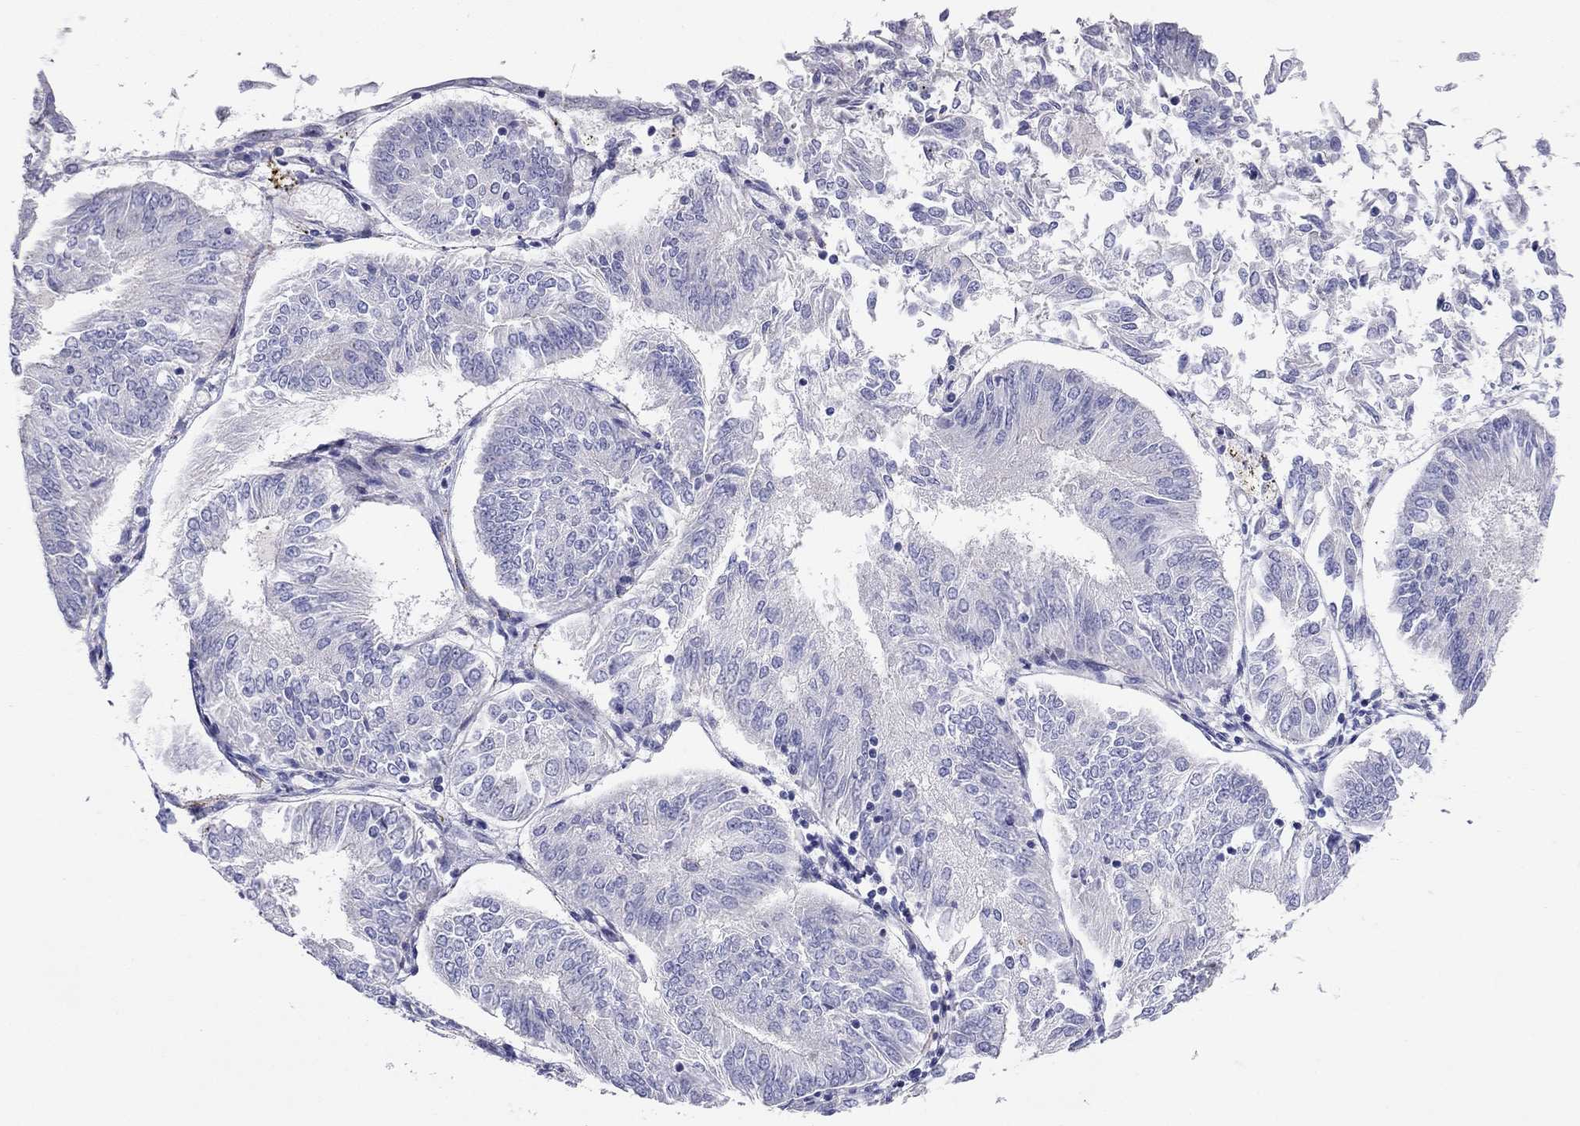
{"staining": {"intensity": "negative", "quantity": "none", "location": "none"}, "tissue": "endometrial cancer", "cell_type": "Tumor cells", "image_type": "cancer", "snomed": [{"axis": "morphology", "description": "Adenocarcinoma, NOS"}, {"axis": "topography", "description": "Endometrium"}], "caption": "Micrograph shows no protein staining in tumor cells of endometrial cancer tissue.", "gene": "SYTL2", "patient": {"sex": "female", "age": 58}}